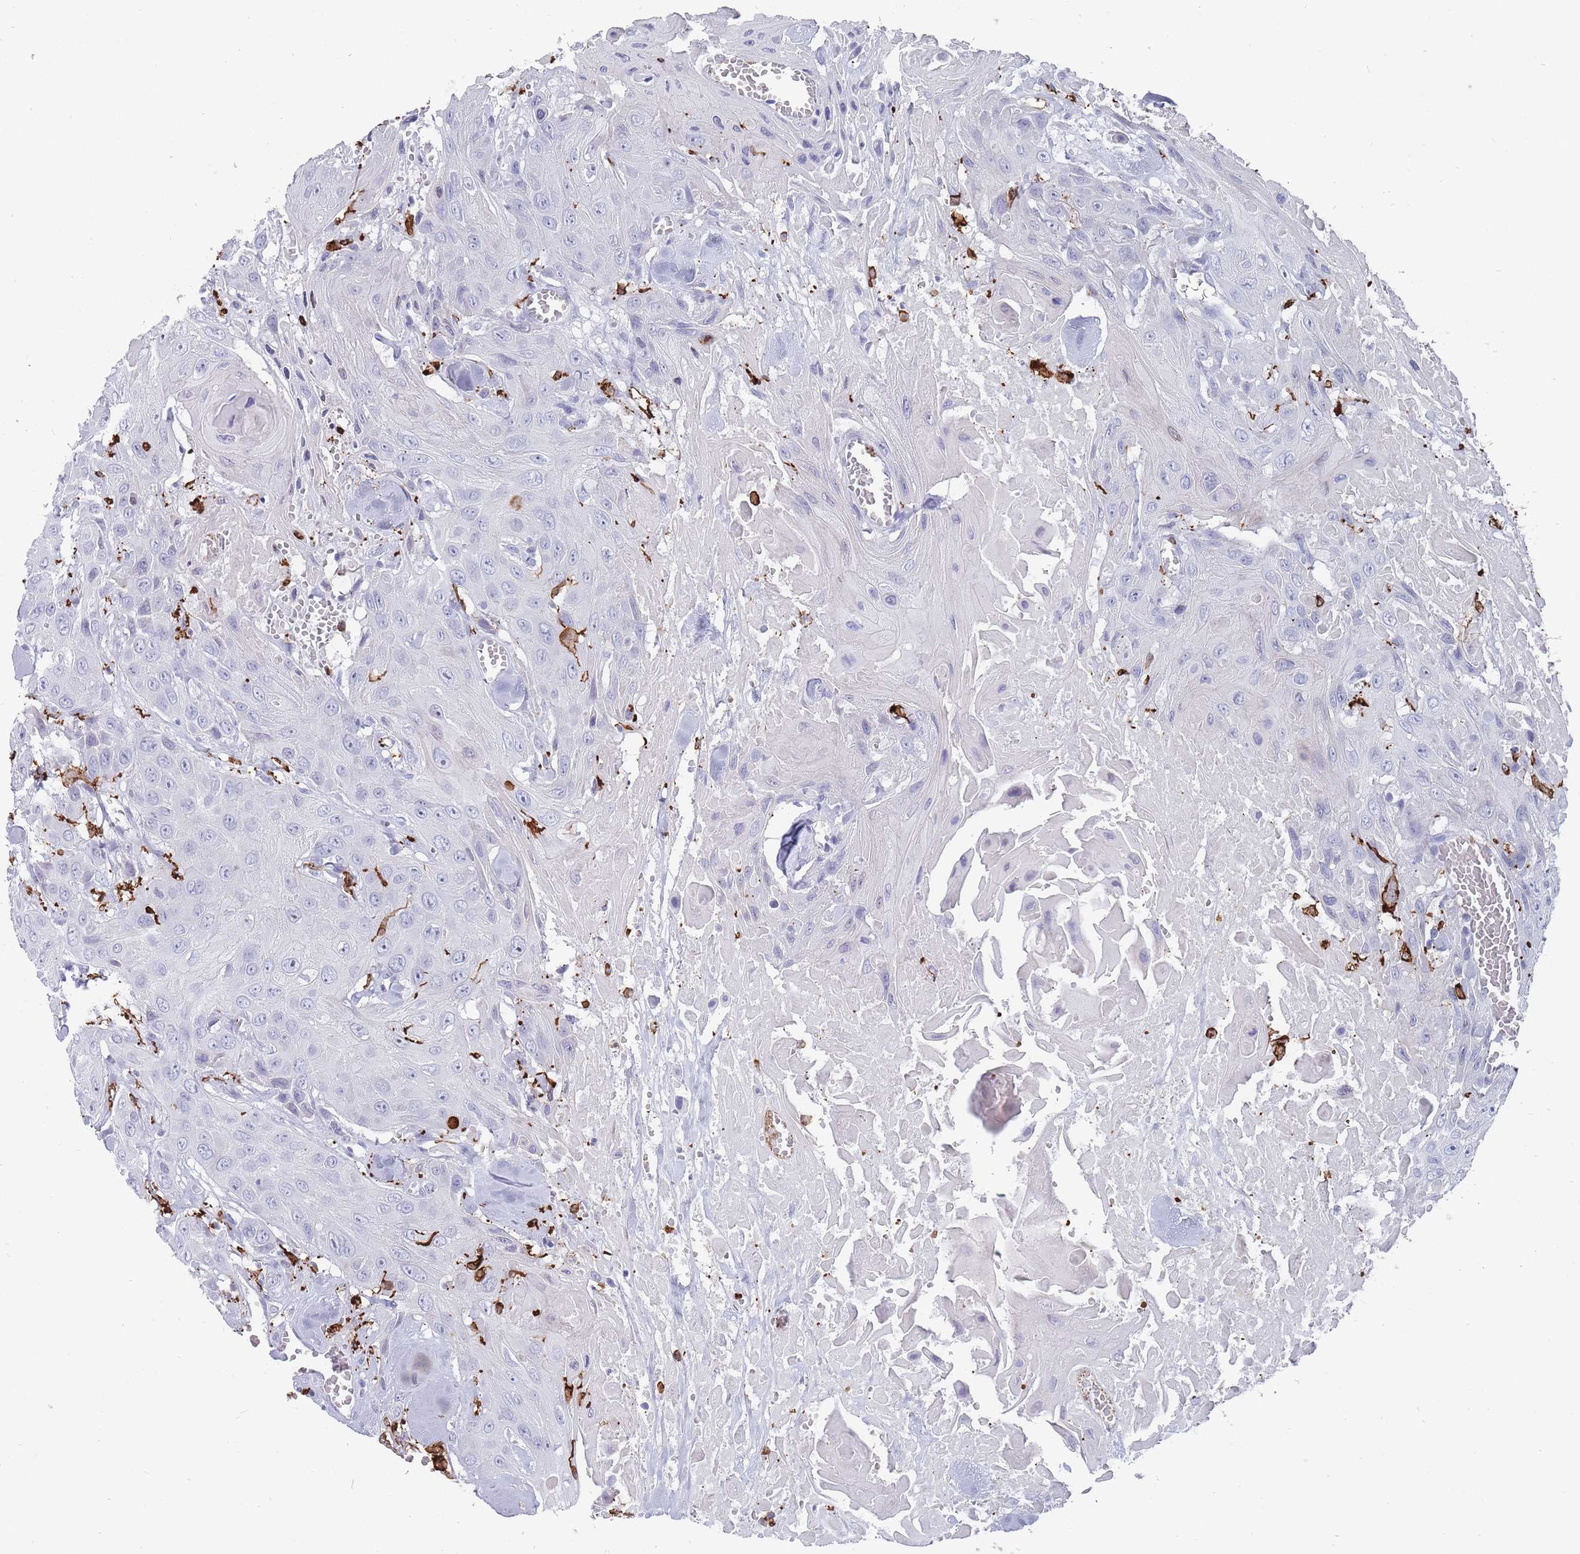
{"staining": {"intensity": "negative", "quantity": "none", "location": "none"}, "tissue": "head and neck cancer", "cell_type": "Tumor cells", "image_type": "cancer", "snomed": [{"axis": "morphology", "description": "Squamous cell carcinoma, NOS"}, {"axis": "topography", "description": "Head-Neck"}], "caption": "Micrograph shows no significant protein expression in tumor cells of head and neck cancer (squamous cell carcinoma).", "gene": "AIF1", "patient": {"sex": "male", "age": 81}}